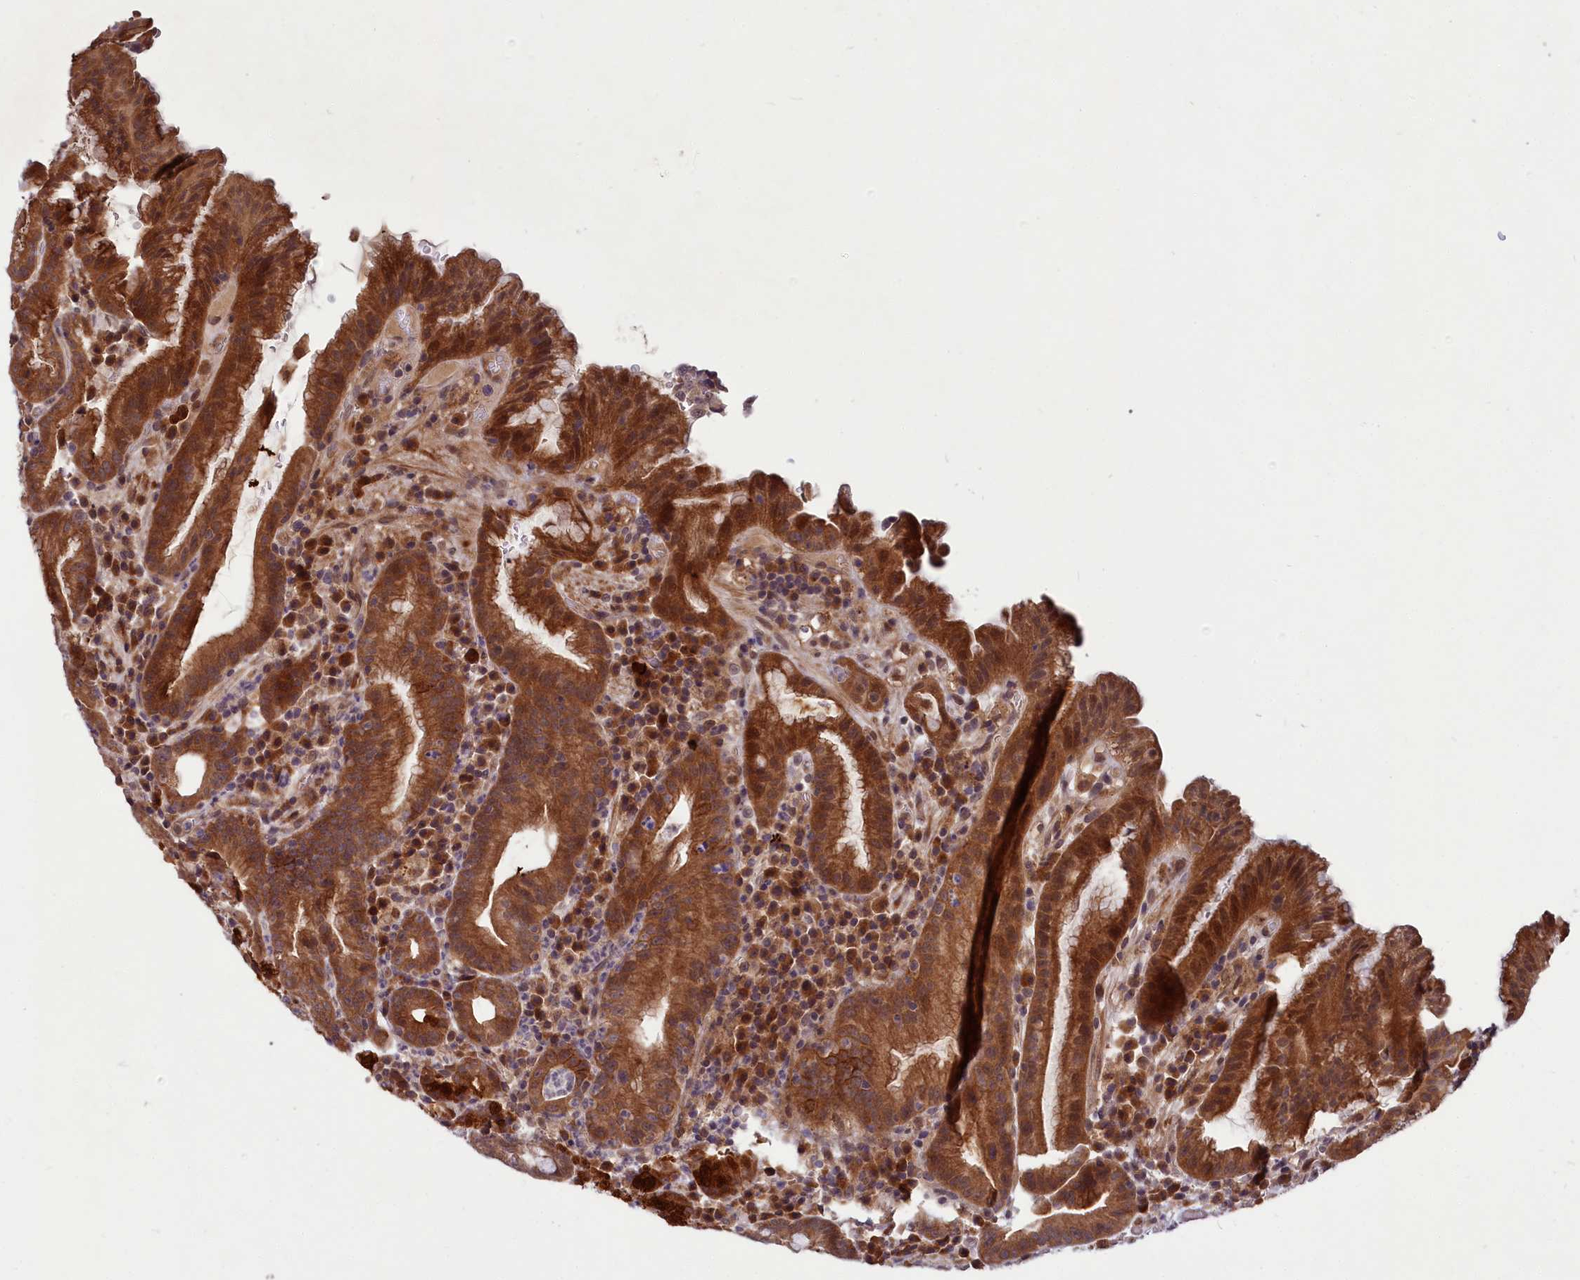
{"staining": {"intensity": "strong", "quantity": "25%-75%", "location": "cytoplasmic/membranous"}, "tissue": "stomach", "cell_type": "Glandular cells", "image_type": "normal", "snomed": [{"axis": "morphology", "description": "Normal tissue, NOS"}, {"axis": "morphology", "description": "Inflammation, NOS"}, {"axis": "topography", "description": "Stomach"}], "caption": "Immunohistochemical staining of normal stomach reveals high levels of strong cytoplasmic/membranous staining in approximately 25%-75% of glandular cells. Ihc stains the protein of interest in brown and the nuclei are stained blue.", "gene": "UBE3A", "patient": {"sex": "male", "age": 79}}